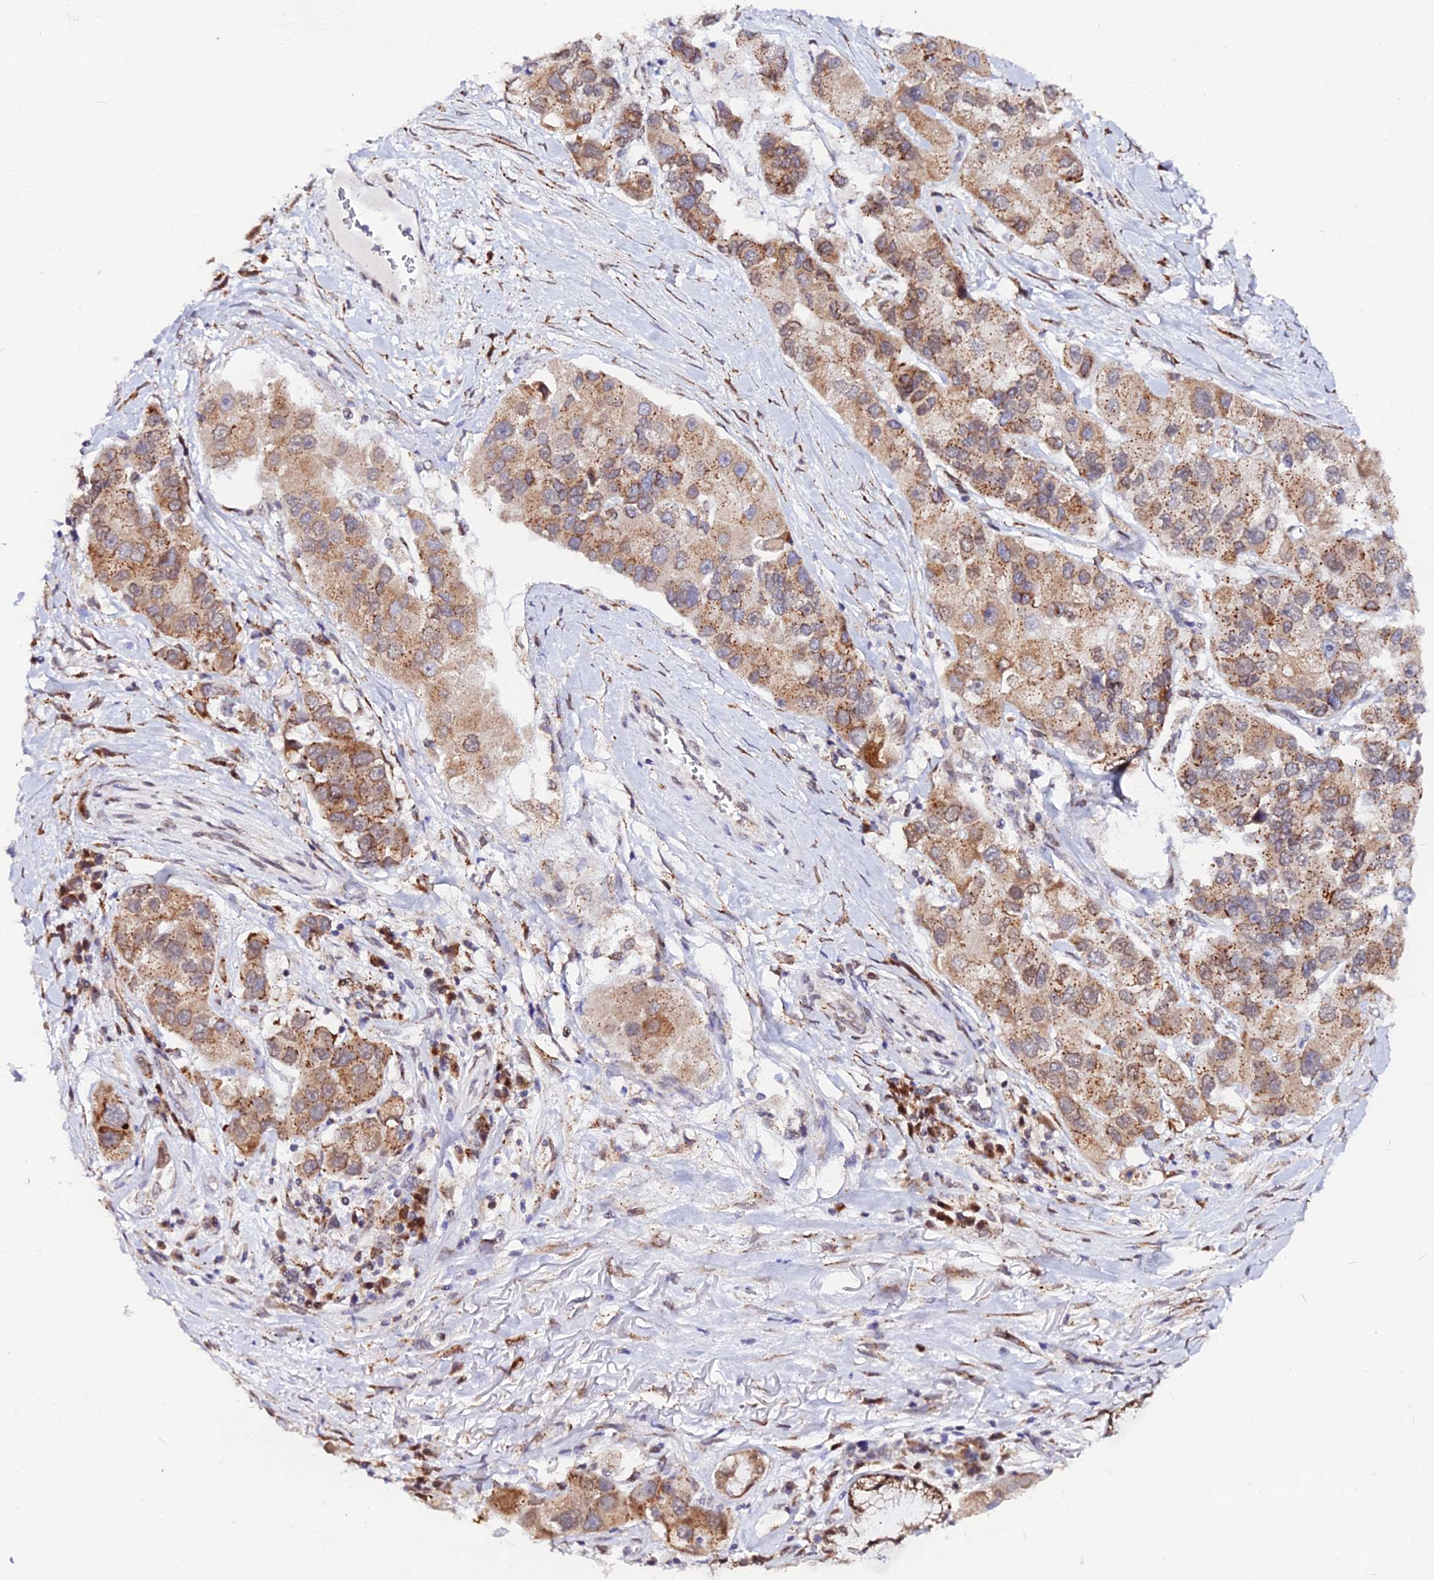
{"staining": {"intensity": "moderate", "quantity": ">75%", "location": "cytoplasmic/membranous"}, "tissue": "lung cancer", "cell_type": "Tumor cells", "image_type": "cancer", "snomed": [{"axis": "morphology", "description": "Adenocarcinoma, NOS"}, {"axis": "topography", "description": "Lung"}], "caption": "Immunohistochemistry of lung cancer (adenocarcinoma) exhibits medium levels of moderate cytoplasmic/membranous staining in approximately >75% of tumor cells.", "gene": "RNF121", "patient": {"sex": "female", "age": 54}}